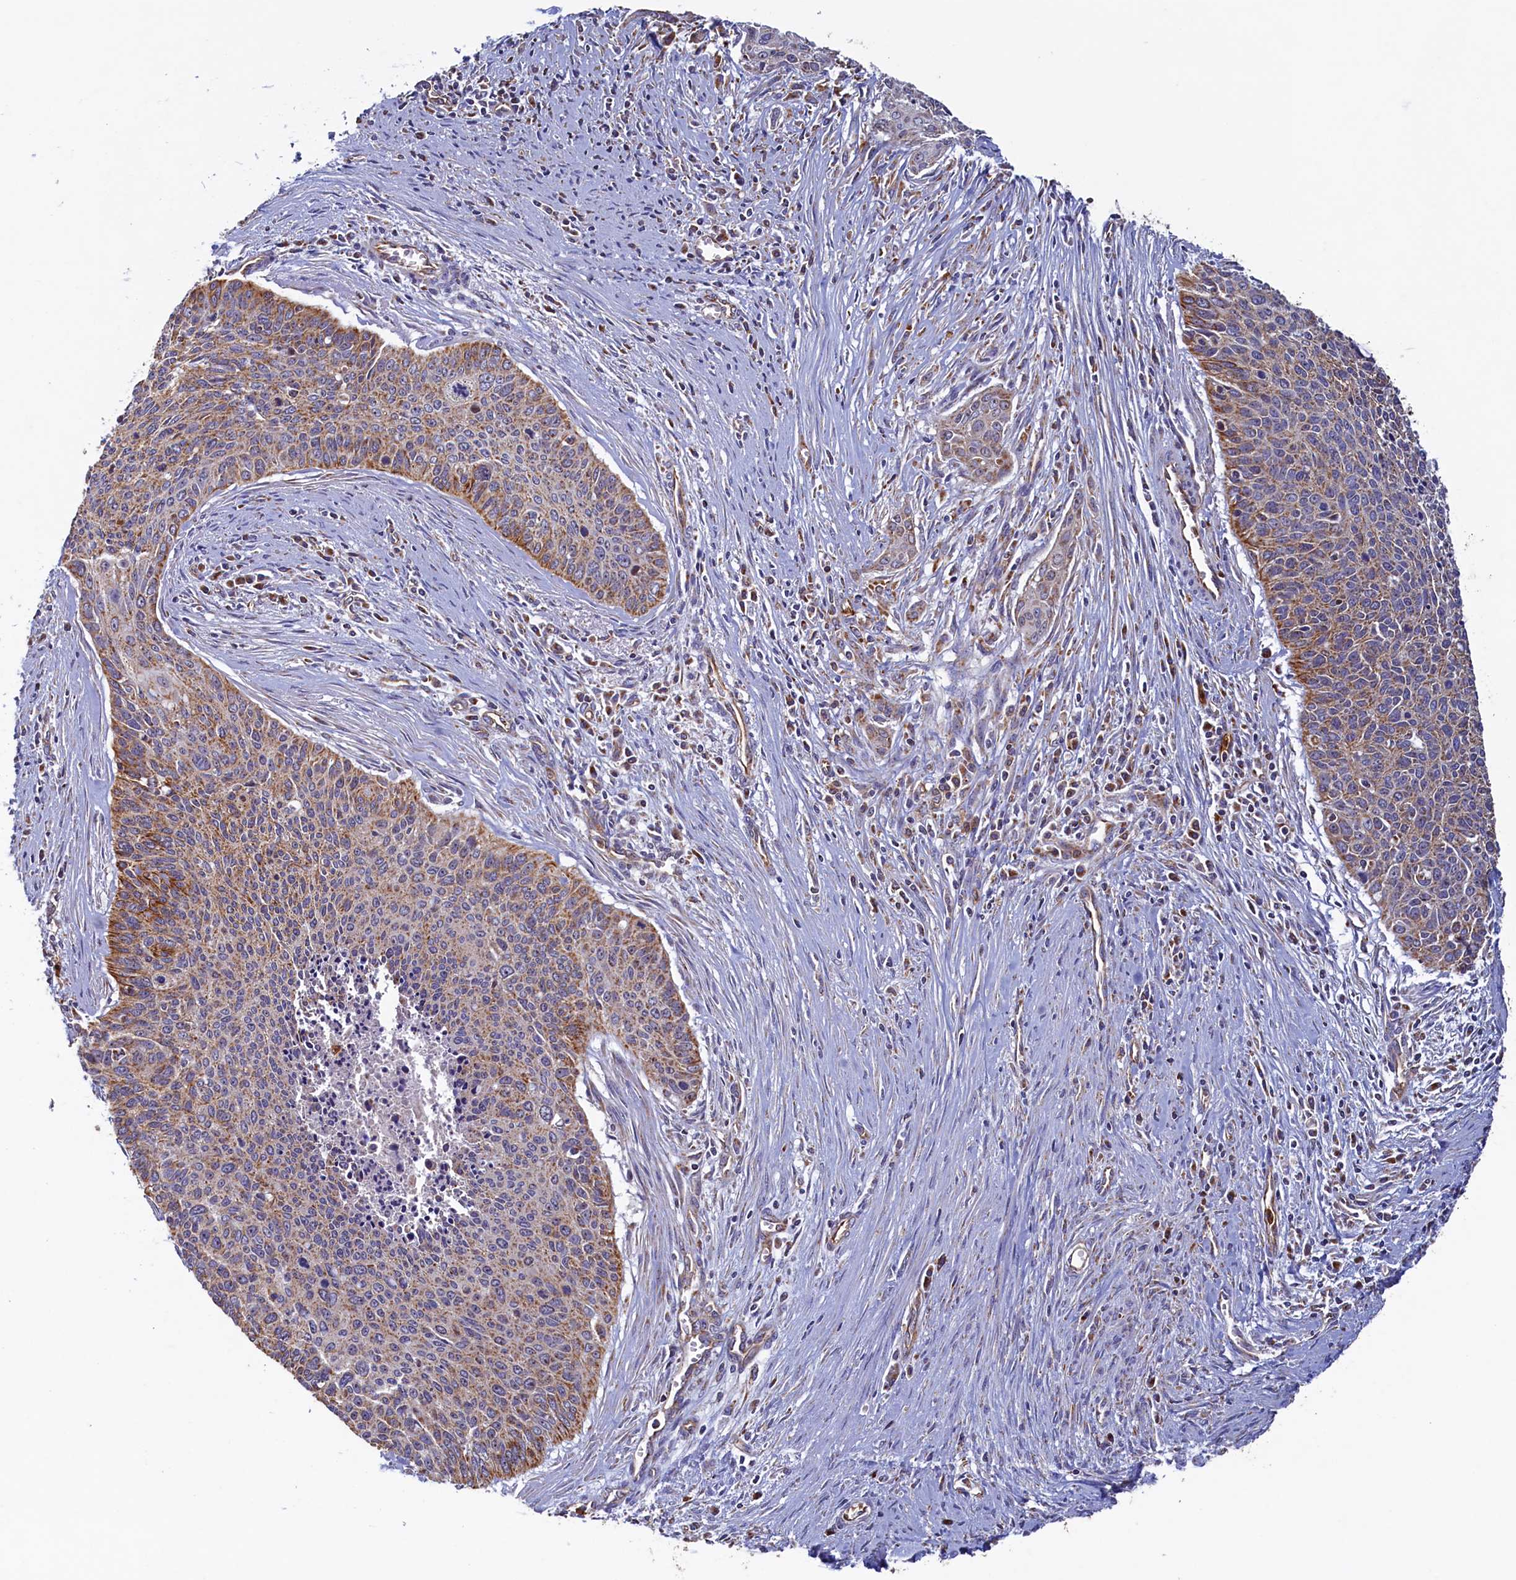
{"staining": {"intensity": "moderate", "quantity": "<25%", "location": "cytoplasmic/membranous"}, "tissue": "cervical cancer", "cell_type": "Tumor cells", "image_type": "cancer", "snomed": [{"axis": "morphology", "description": "Squamous cell carcinoma, NOS"}, {"axis": "topography", "description": "Cervix"}], "caption": "Immunohistochemistry (IHC) image of cervical squamous cell carcinoma stained for a protein (brown), which exhibits low levels of moderate cytoplasmic/membranous staining in approximately <25% of tumor cells.", "gene": "UBE3B", "patient": {"sex": "female", "age": 55}}